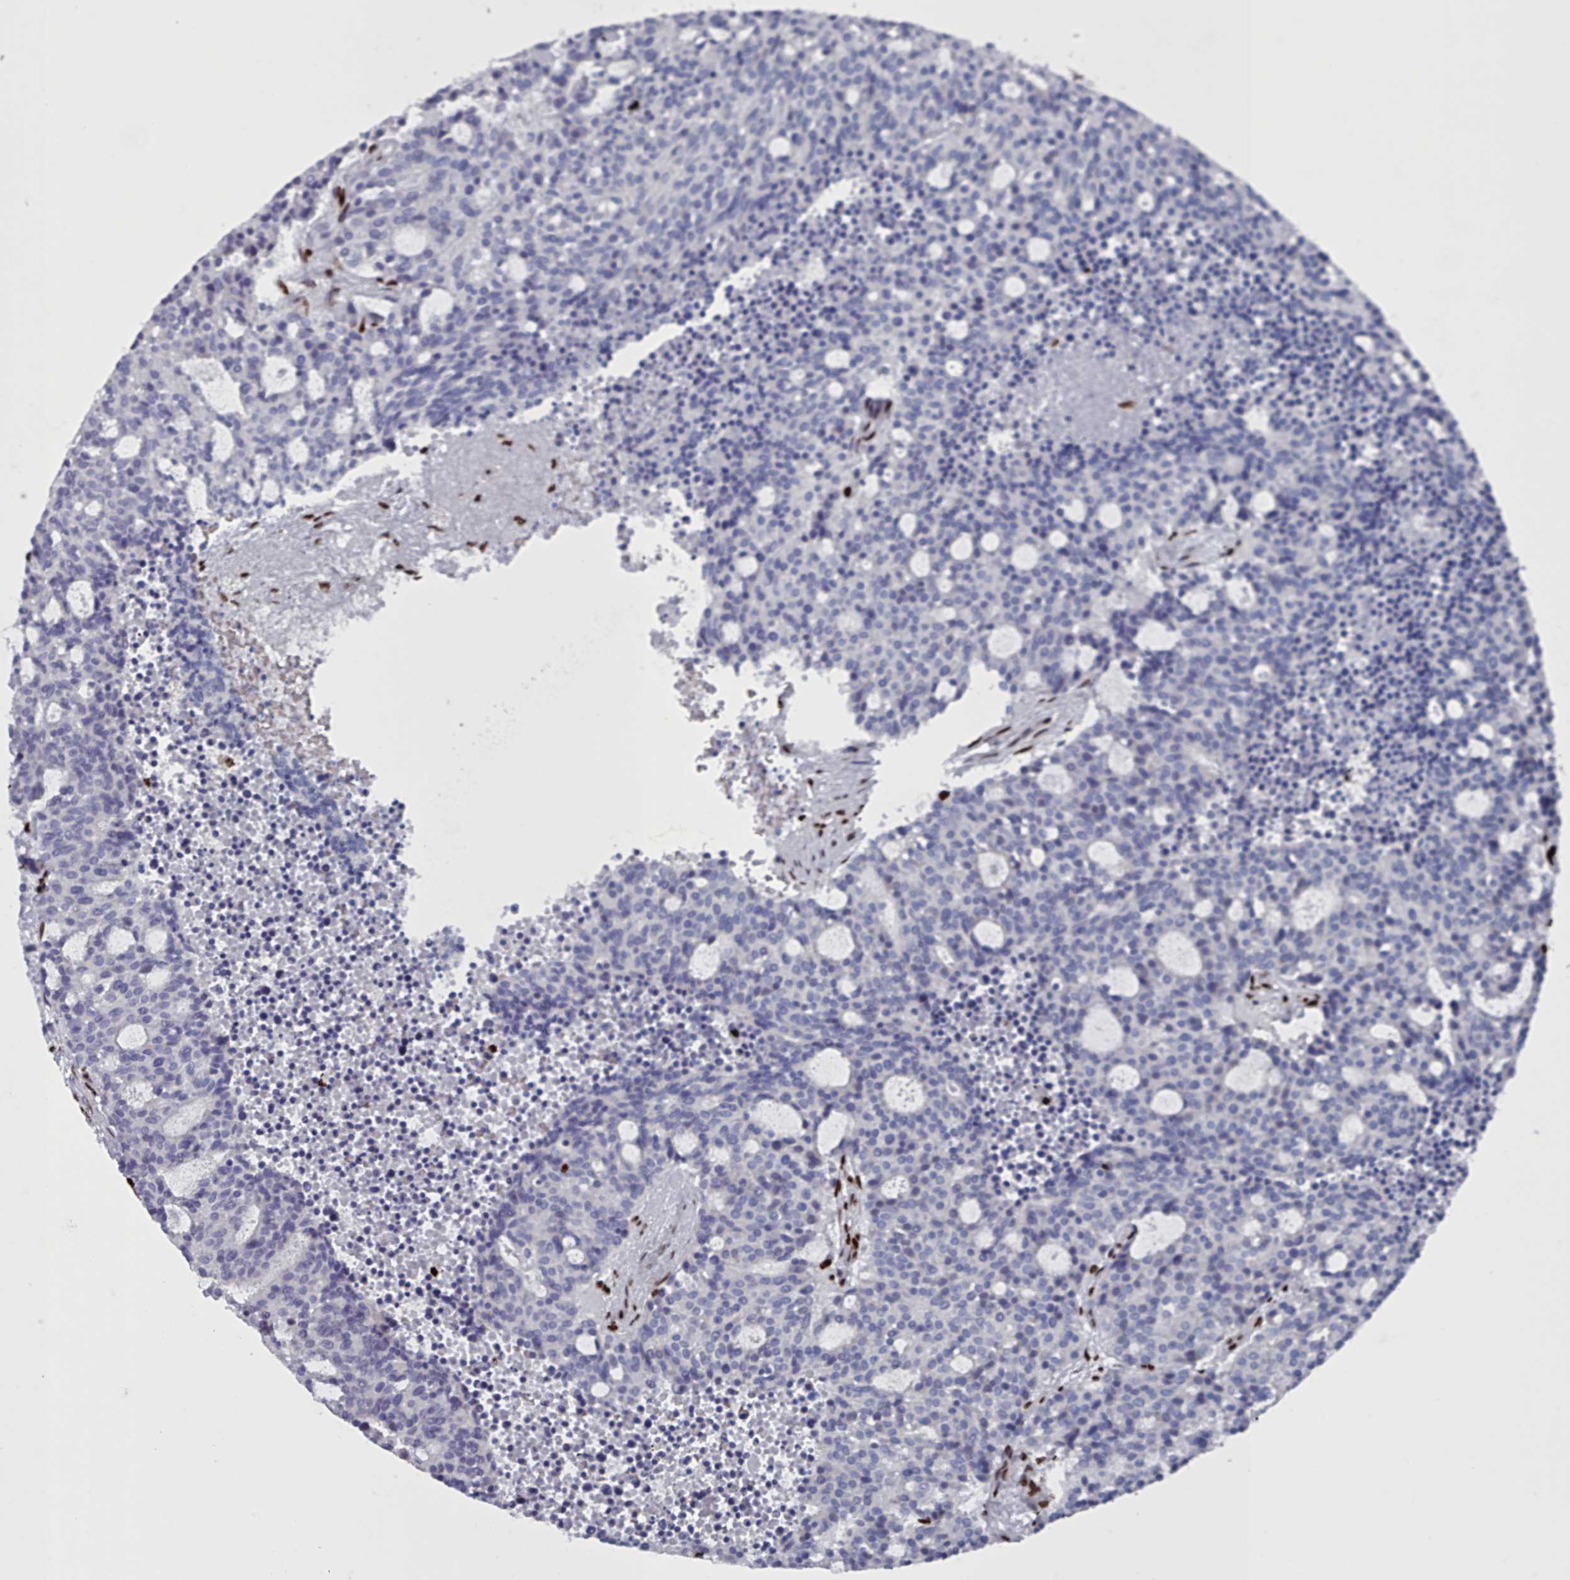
{"staining": {"intensity": "negative", "quantity": "none", "location": "none"}, "tissue": "carcinoid", "cell_type": "Tumor cells", "image_type": "cancer", "snomed": [{"axis": "morphology", "description": "Carcinoid, malignant, NOS"}, {"axis": "topography", "description": "Pancreas"}], "caption": "Human carcinoid stained for a protein using IHC displays no positivity in tumor cells.", "gene": "PCDHB12", "patient": {"sex": "female", "age": 54}}